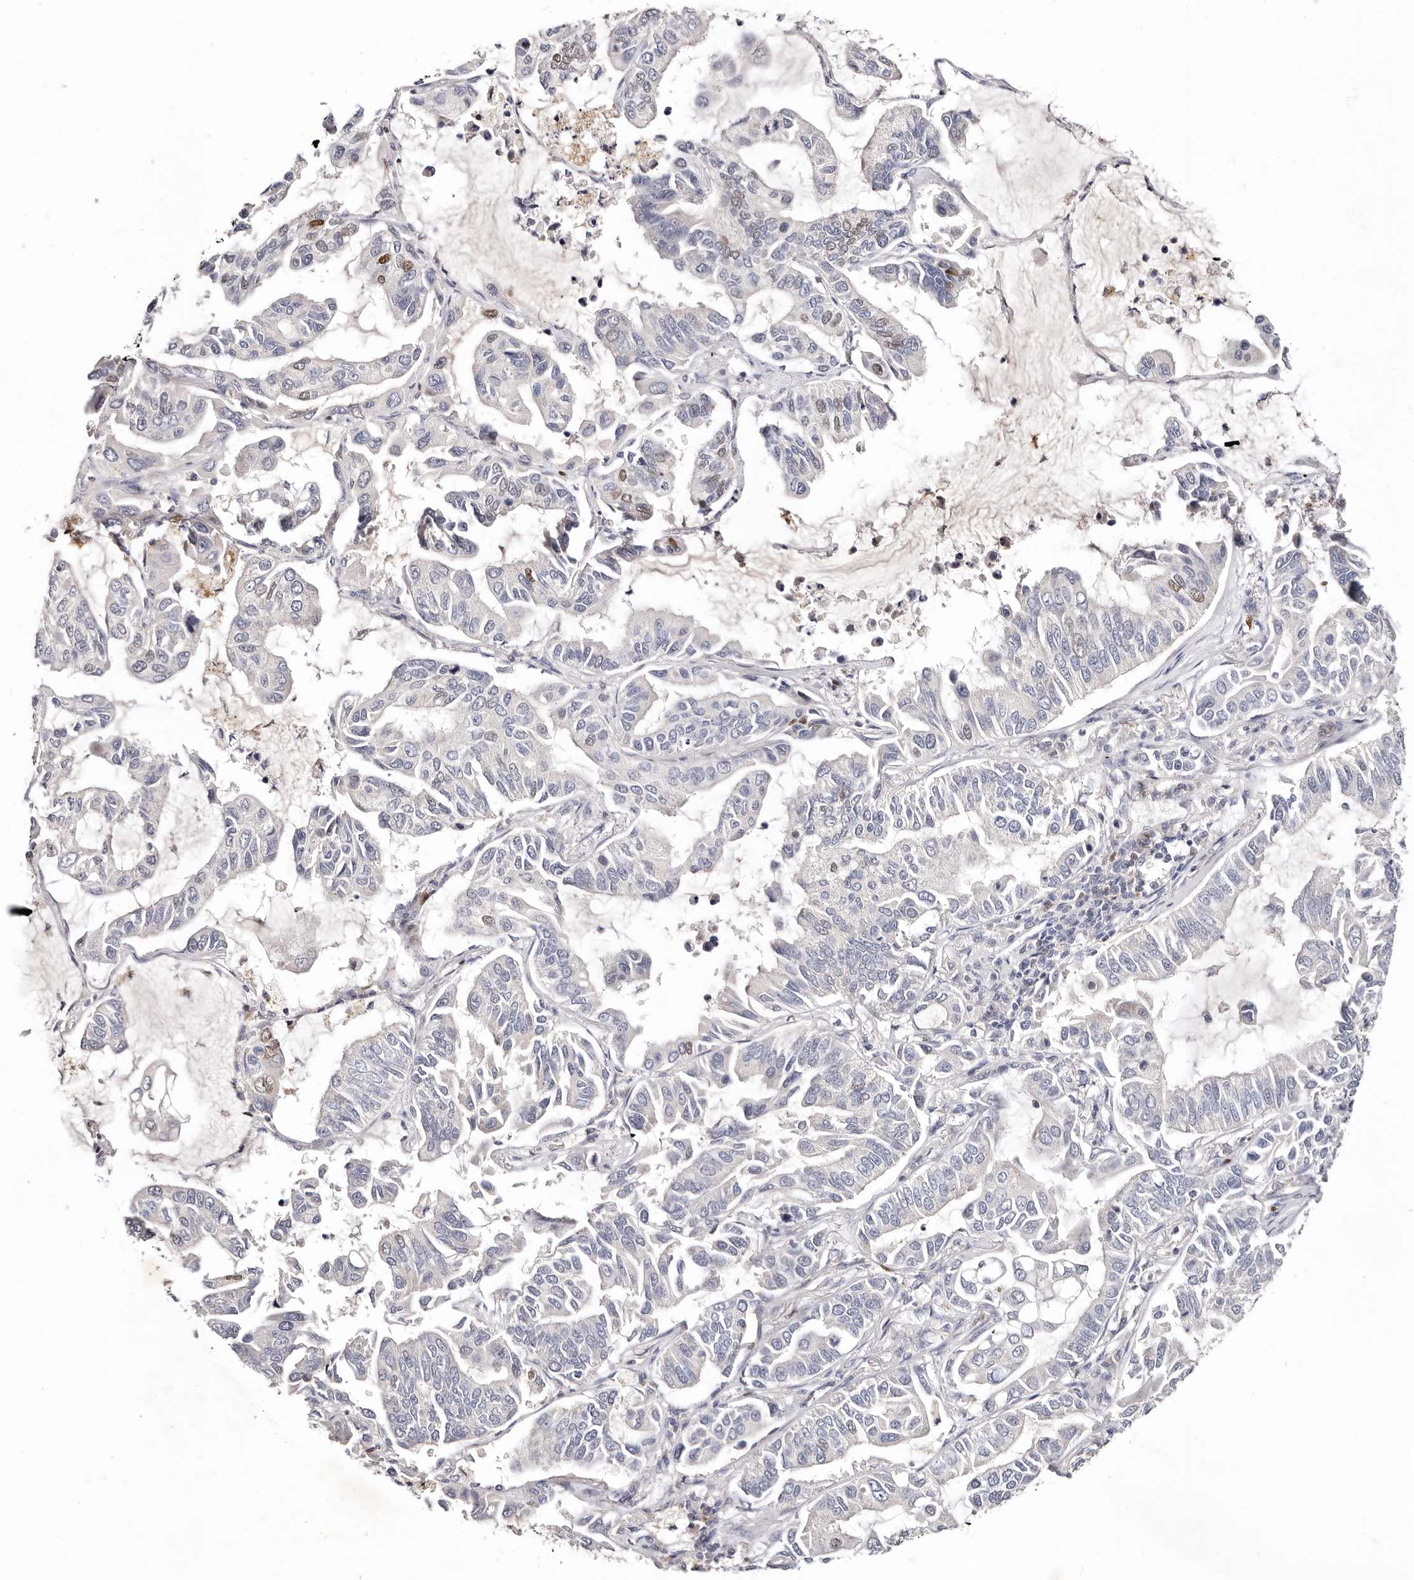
{"staining": {"intensity": "negative", "quantity": "none", "location": "none"}, "tissue": "lung cancer", "cell_type": "Tumor cells", "image_type": "cancer", "snomed": [{"axis": "morphology", "description": "Adenocarcinoma, NOS"}, {"axis": "topography", "description": "Lung"}], "caption": "Immunohistochemistry image of human lung cancer (adenocarcinoma) stained for a protein (brown), which shows no expression in tumor cells.", "gene": "IQGAP3", "patient": {"sex": "male", "age": 64}}